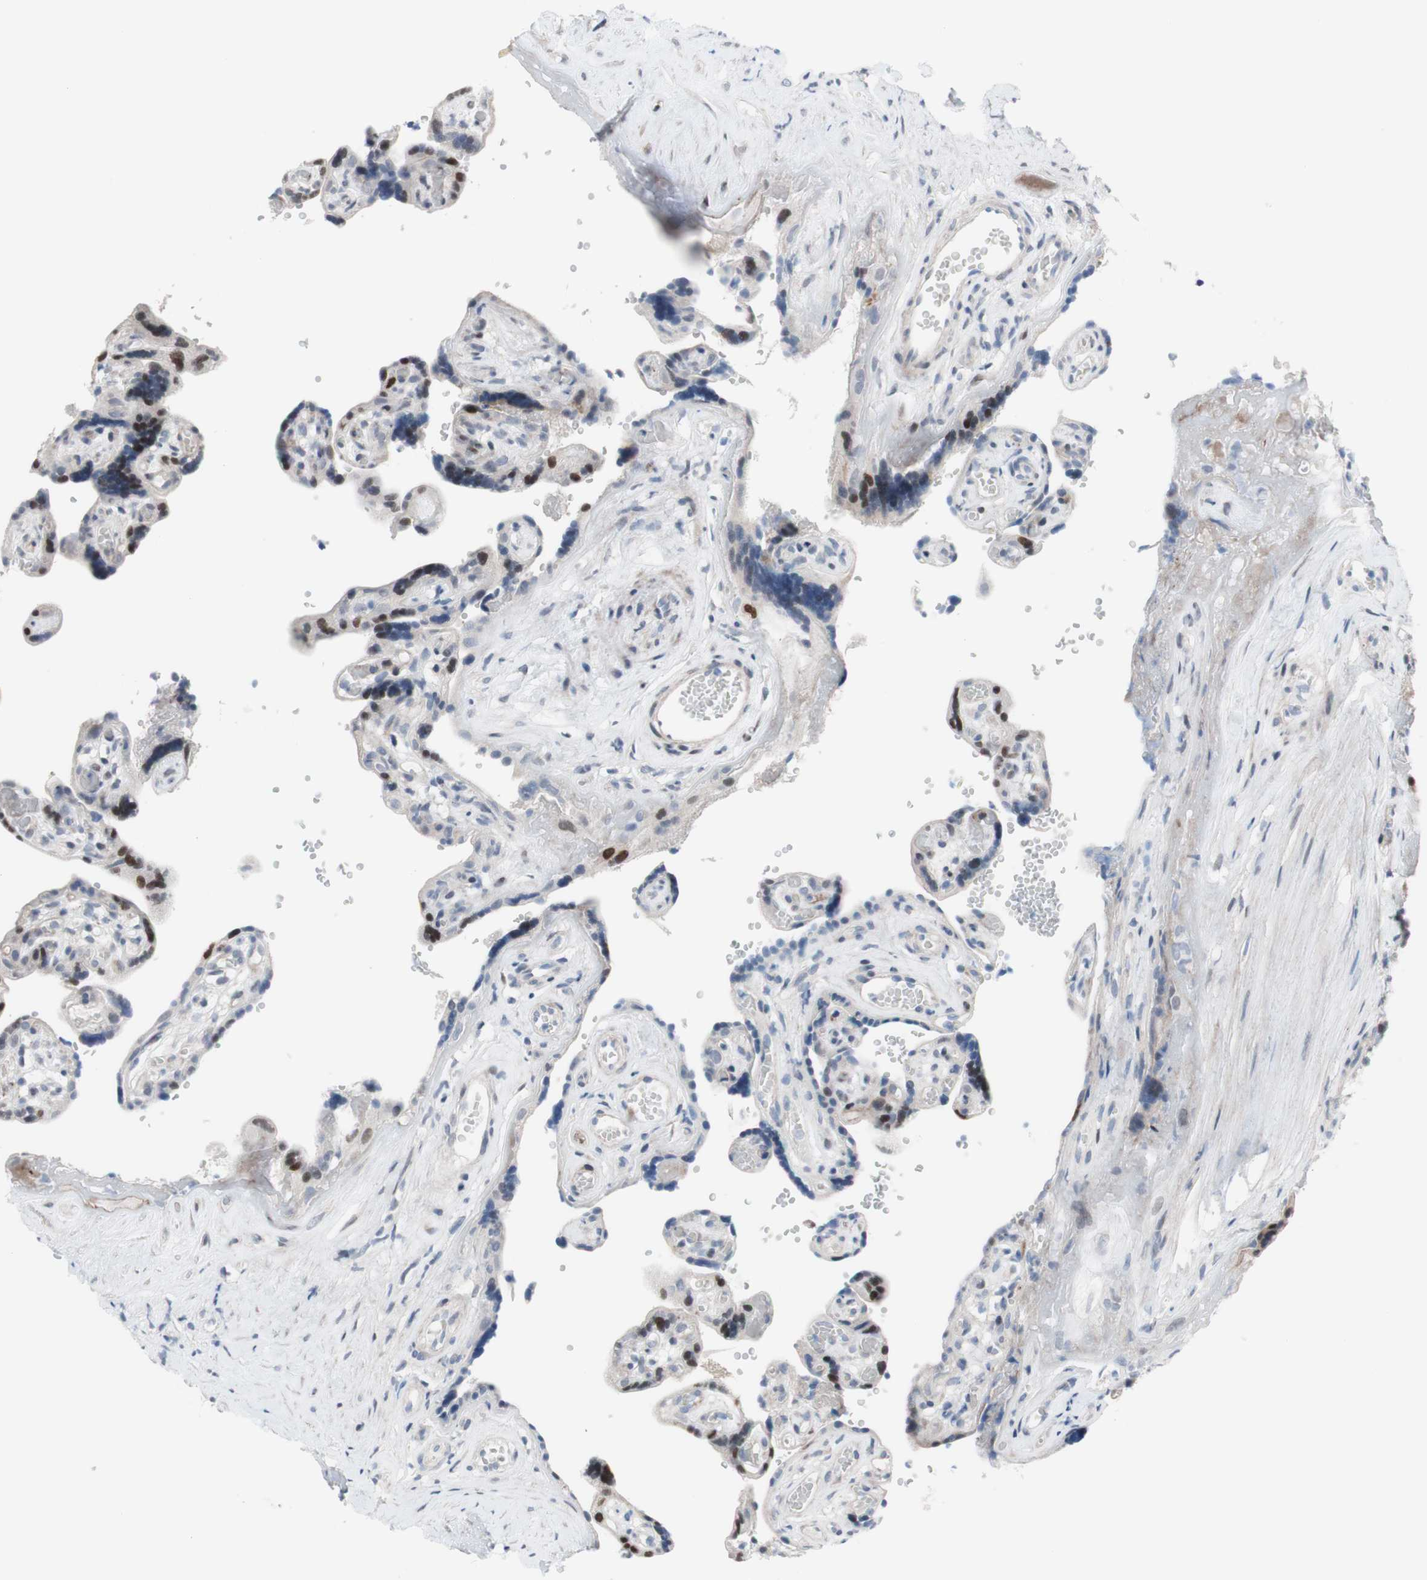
{"staining": {"intensity": "negative", "quantity": "none", "location": "none"}, "tissue": "placenta", "cell_type": "Decidual cells", "image_type": "normal", "snomed": [{"axis": "morphology", "description": "Normal tissue, NOS"}, {"axis": "topography", "description": "Placenta"}], "caption": "Protein analysis of benign placenta displays no significant positivity in decidual cells.", "gene": "PHTF2", "patient": {"sex": "female", "age": 30}}